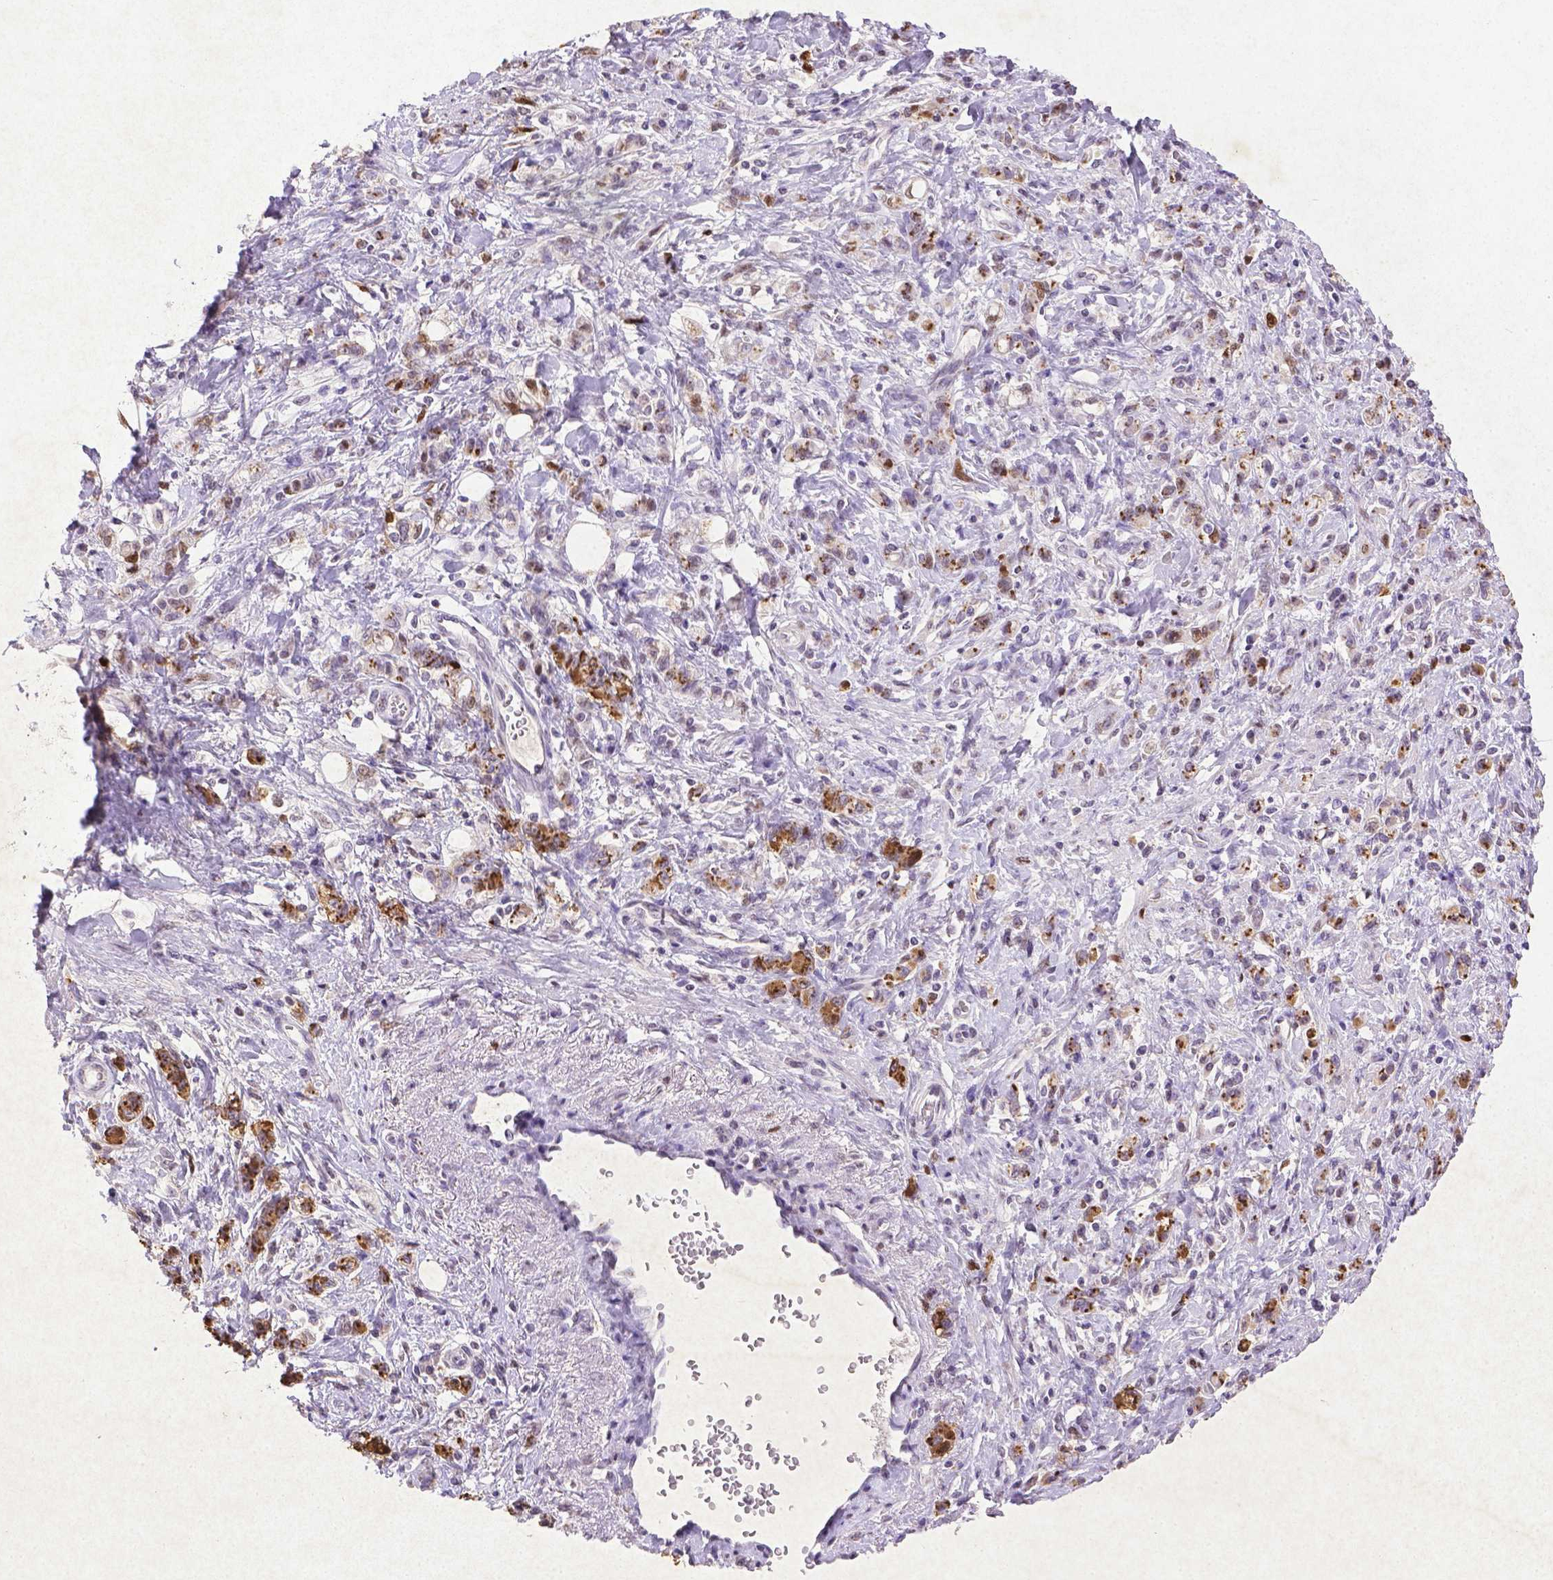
{"staining": {"intensity": "moderate", "quantity": "25%-75%", "location": "cytoplasmic/membranous"}, "tissue": "stomach cancer", "cell_type": "Tumor cells", "image_type": "cancer", "snomed": [{"axis": "morphology", "description": "Adenocarcinoma, NOS"}, {"axis": "topography", "description": "Stomach"}], "caption": "Moderate cytoplasmic/membranous expression is appreciated in approximately 25%-75% of tumor cells in stomach adenocarcinoma.", "gene": "CDKN1A", "patient": {"sex": "male", "age": 77}}